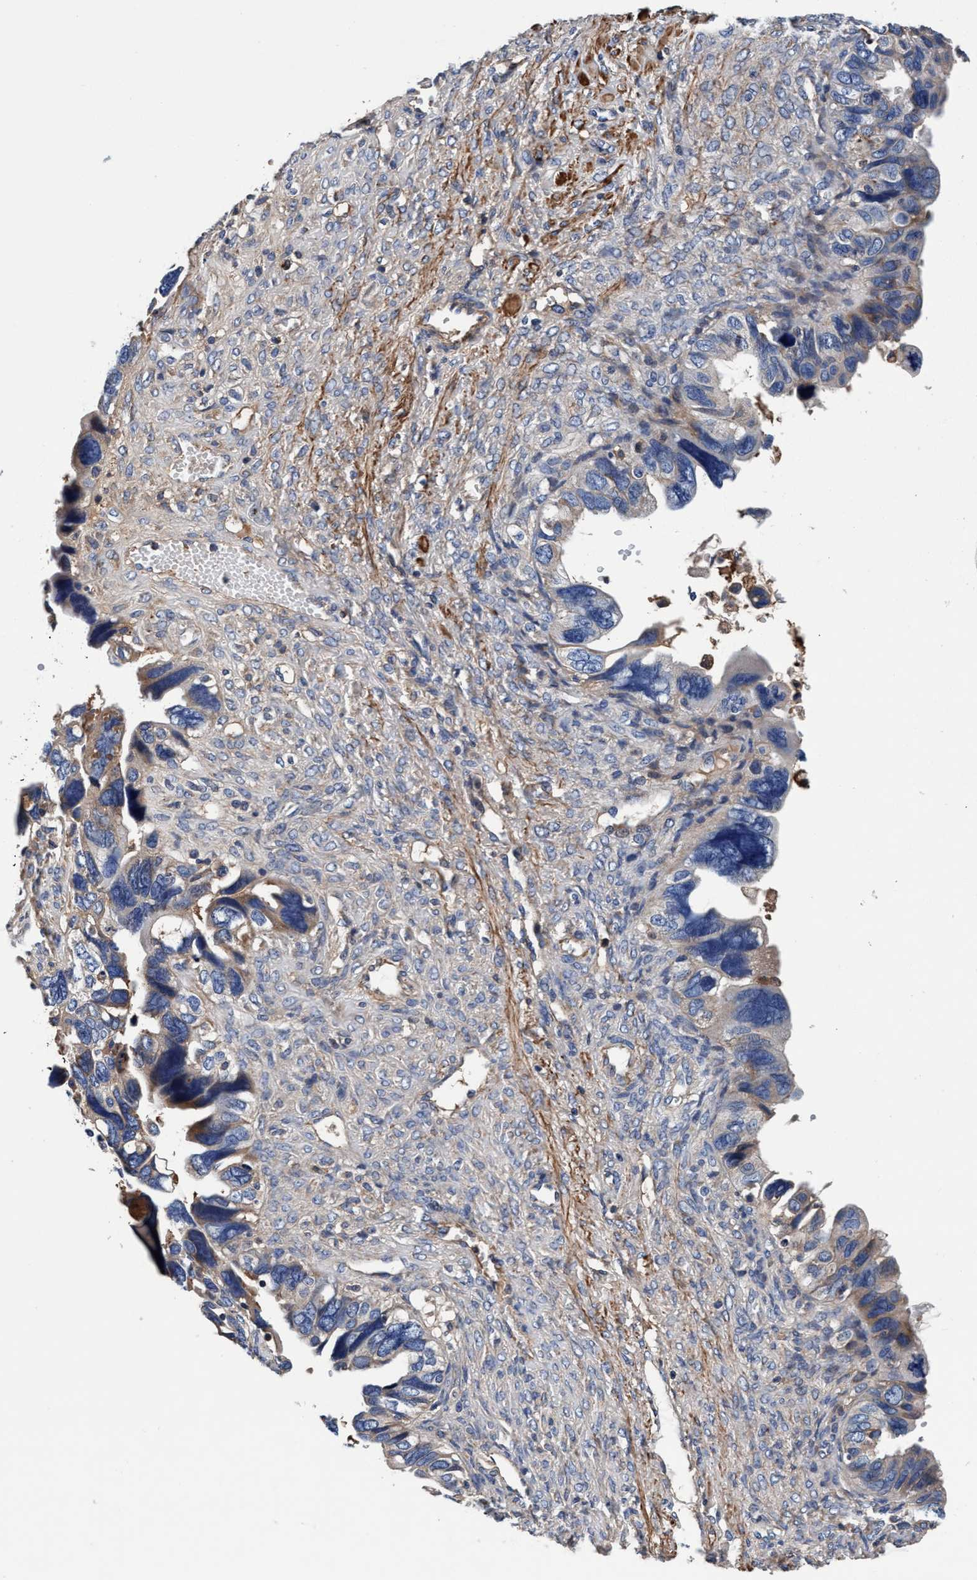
{"staining": {"intensity": "weak", "quantity": "25%-75%", "location": "cytoplasmic/membranous"}, "tissue": "ovarian cancer", "cell_type": "Tumor cells", "image_type": "cancer", "snomed": [{"axis": "morphology", "description": "Cystadenocarcinoma, serous, NOS"}, {"axis": "topography", "description": "Ovary"}], "caption": "There is low levels of weak cytoplasmic/membranous staining in tumor cells of ovarian cancer, as demonstrated by immunohistochemical staining (brown color).", "gene": "RNF208", "patient": {"sex": "female", "age": 79}}